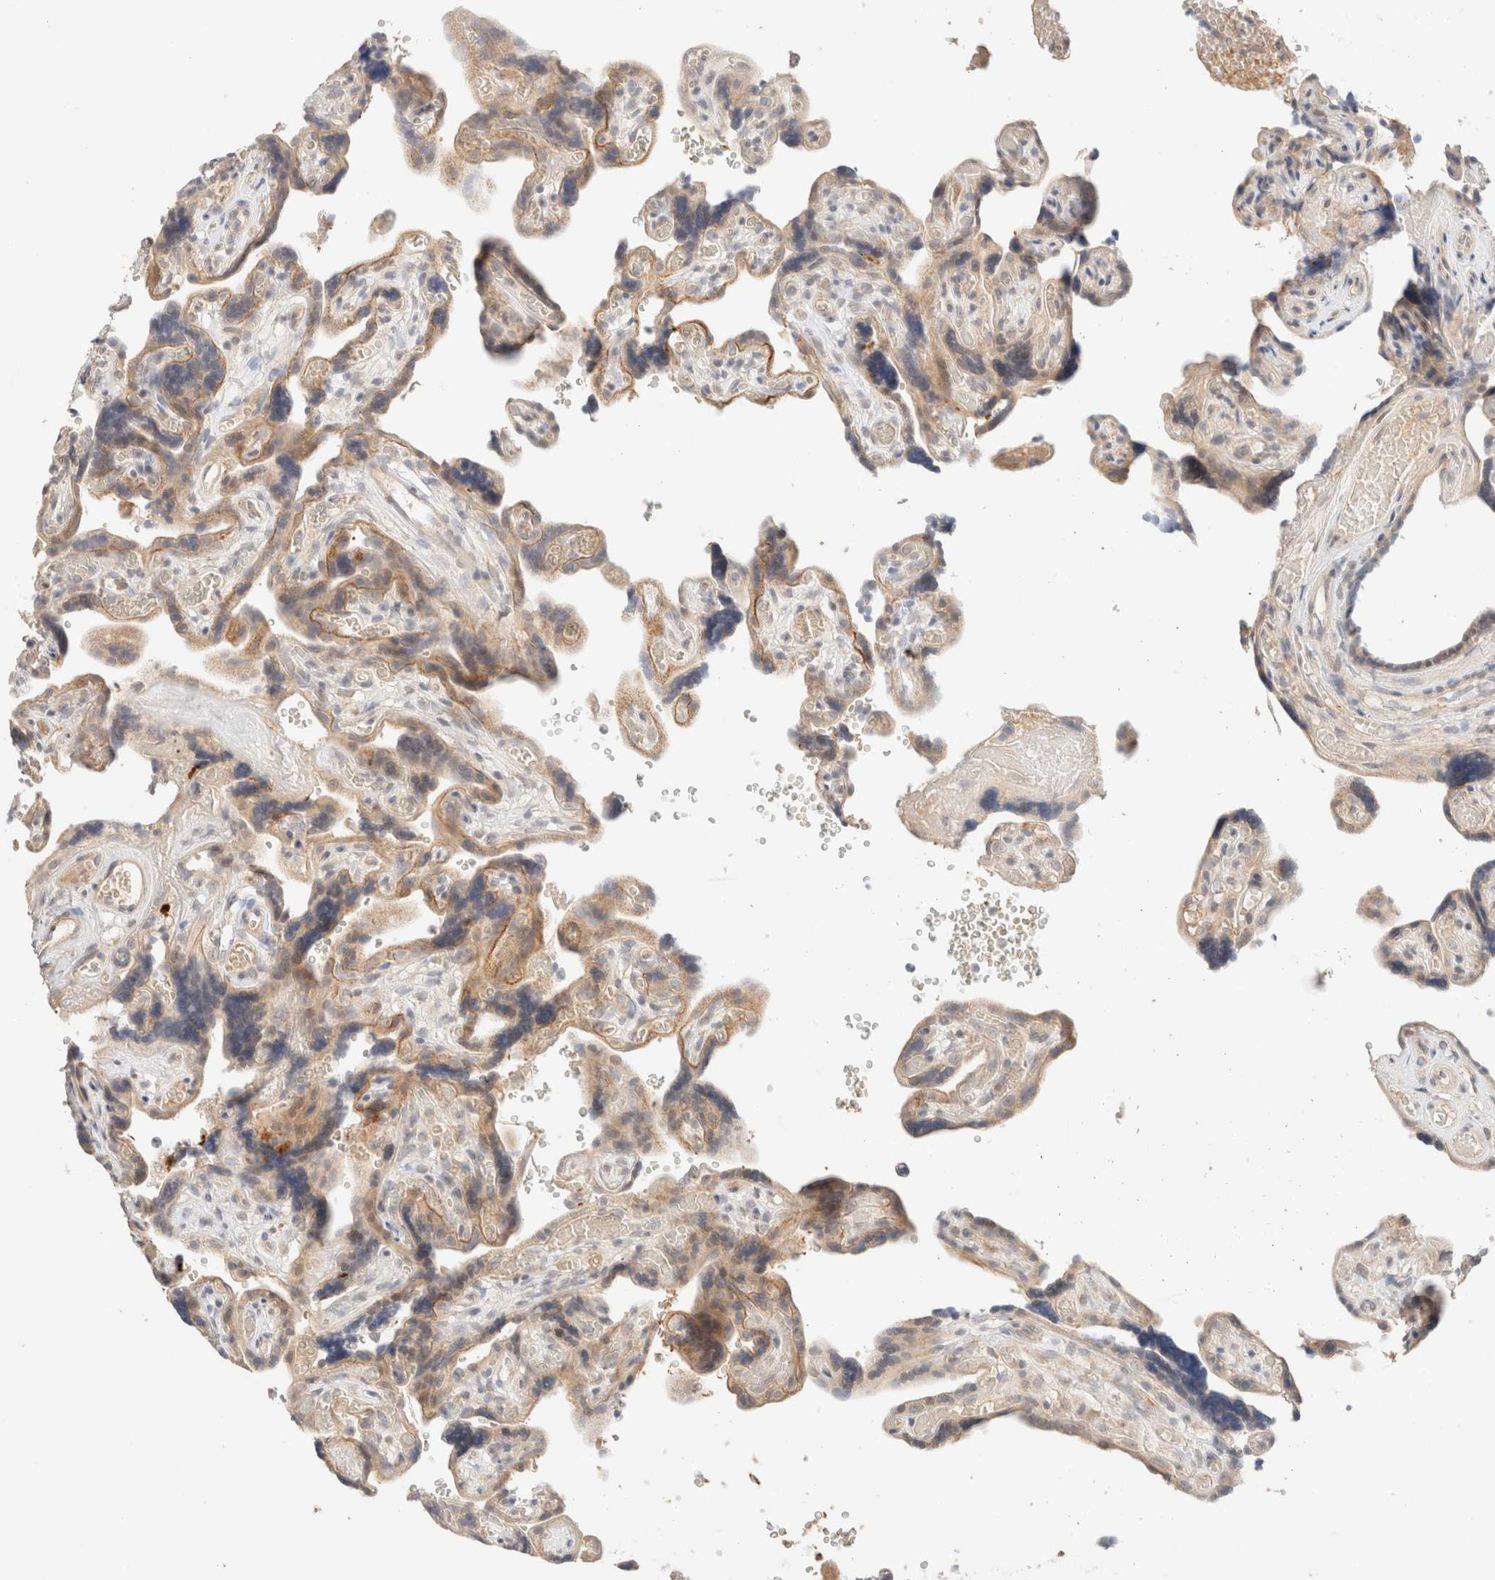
{"staining": {"intensity": "moderate", "quantity": ">75%", "location": "cytoplasmic/membranous"}, "tissue": "placenta", "cell_type": "Trophoblastic cells", "image_type": "normal", "snomed": [{"axis": "morphology", "description": "Normal tissue, NOS"}, {"axis": "topography", "description": "Placenta"}], "caption": "Protein expression analysis of unremarkable placenta displays moderate cytoplasmic/membranous staining in approximately >75% of trophoblastic cells.", "gene": "SARM1", "patient": {"sex": "female", "age": 30}}